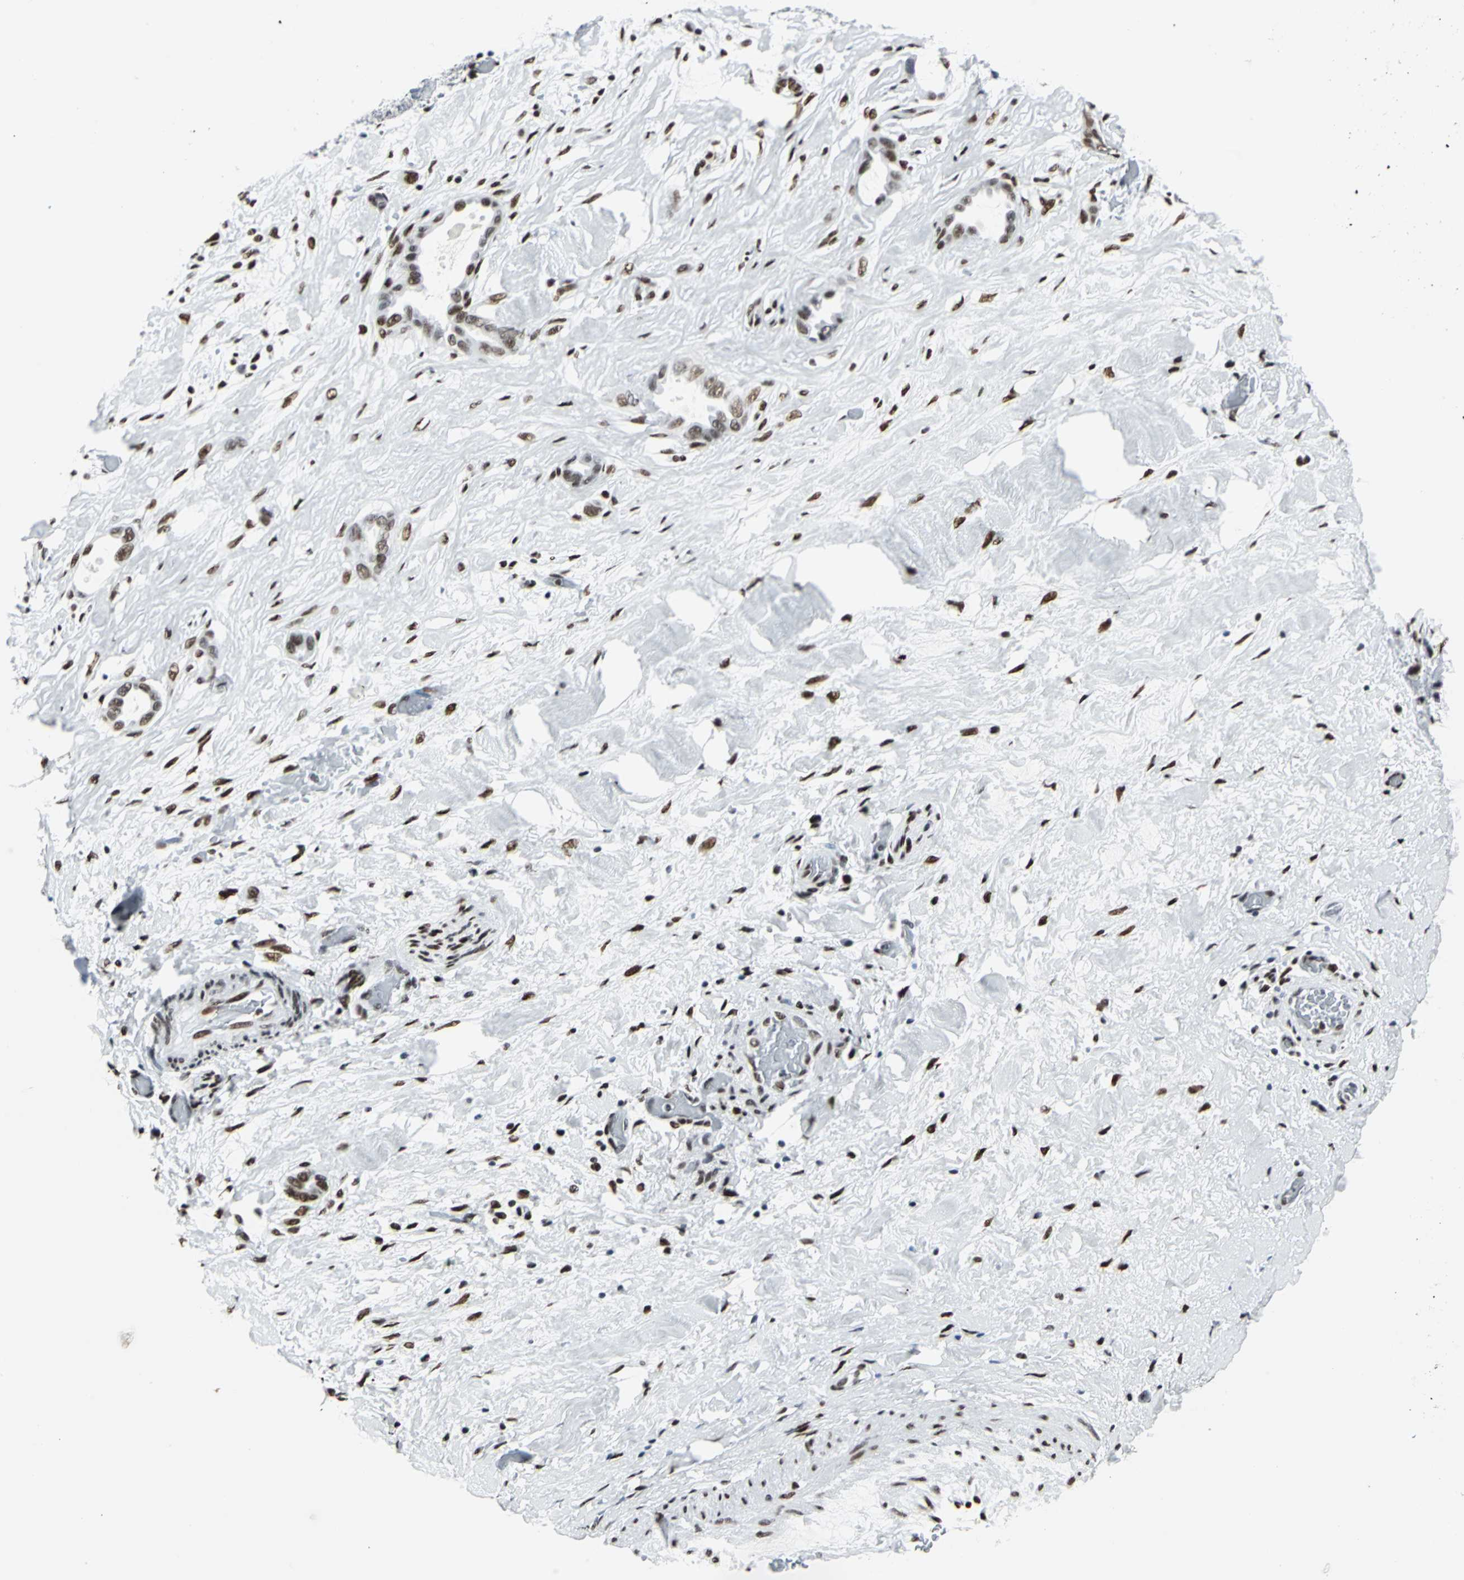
{"staining": {"intensity": "moderate", "quantity": ">75%", "location": "nuclear"}, "tissue": "liver cancer", "cell_type": "Tumor cells", "image_type": "cancer", "snomed": [{"axis": "morphology", "description": "Cholangiocarcinoma"}, {"axis": "topography", "description": "Liver"}], "caption": "Protein staining reveals moderate nuclear expression in approximately >75% of tumor cells in liver cancer (cholangiocarcinoma). The protein of interest is stained brown, and the nuclei are stained in blue (DAB (3,3'-diaminobenzidine) IHC with brightfield microscopy, high magnification).", "gene": "HDAC2", "patient": {"sex": "female", "age": 65}}